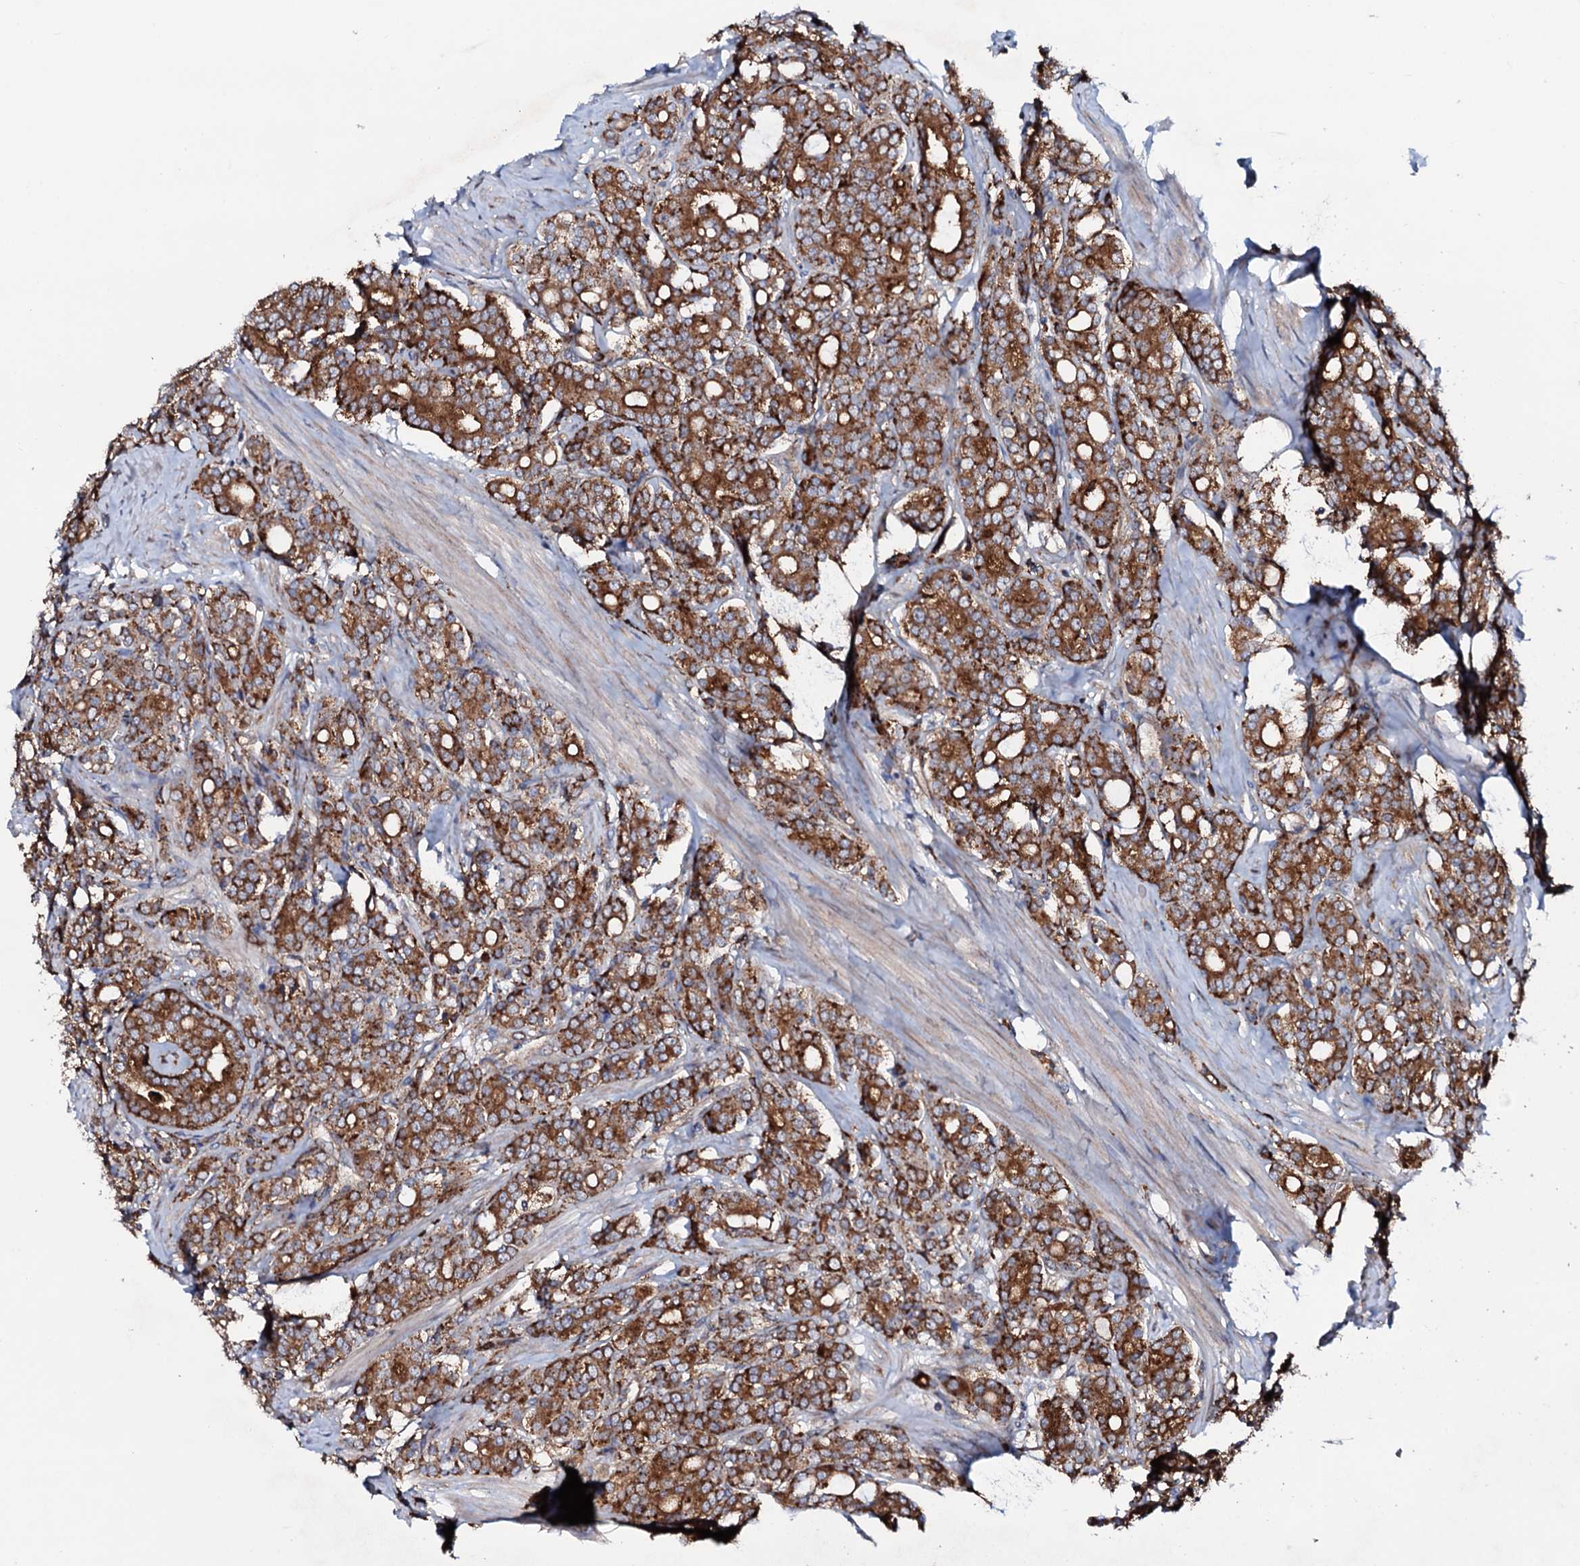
{"staining": {"intensity": "moderate", "quantity": ">75%", "location": "cytoplasmic/membranous"}, "tissue": "prostate cancer", "cell_type": "Tumor cells", "image_type": "cancer", "snomed": [{"axis": "morphology", "description": "Adenocarcinoma, High grade"}, {"axis": "topography", "description": "Prostate"}], "caption": "Prostate cancer (adenocarcinoma (high-grade)) tissue displays moderate cytoplasmic/membranous positivity in about >75% of tumor cells, visualized by immunohistochemistry.", "gene": "P2RX4", "patient": {"sex": "male", "age": 62}}